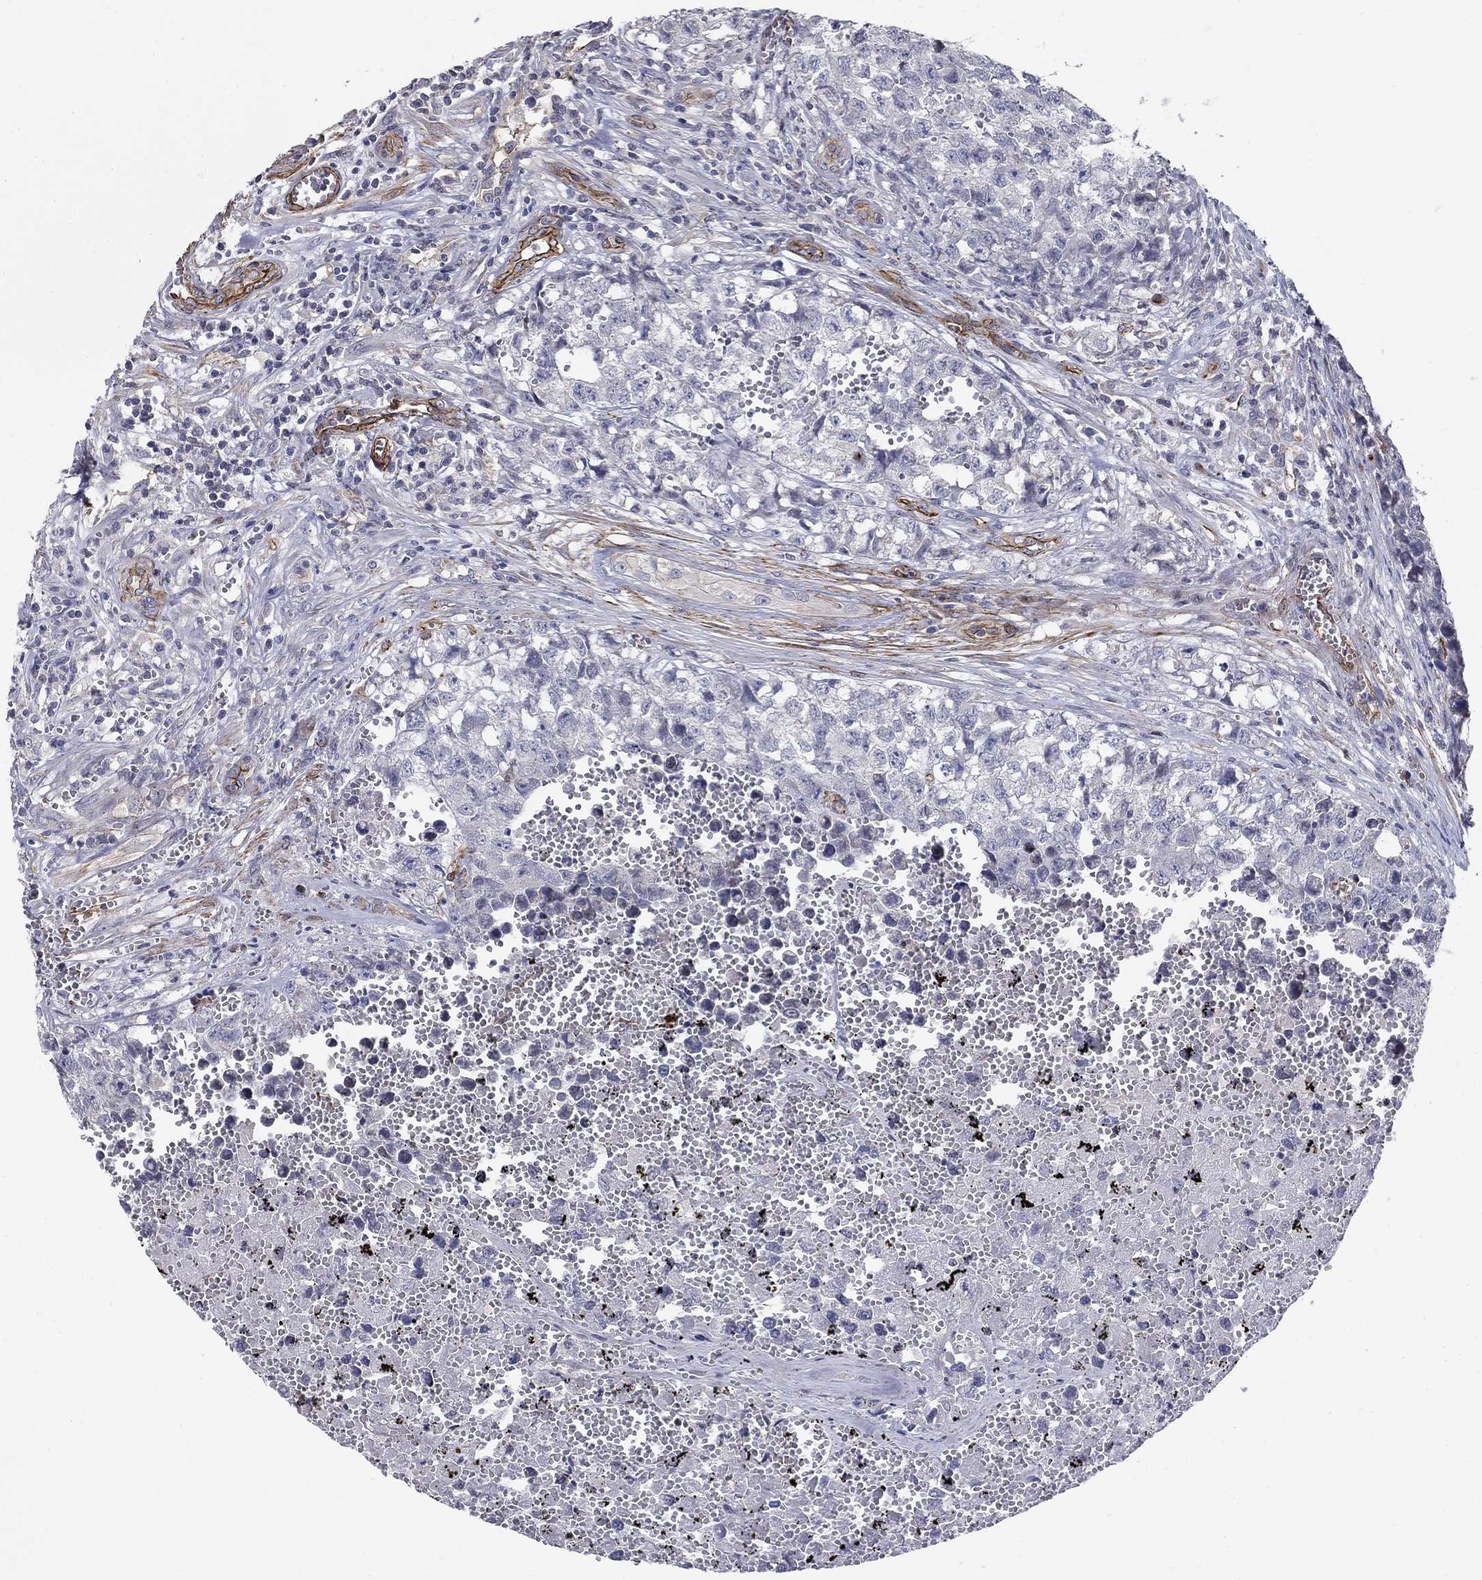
{"staining": {"intensity": "negative", "quantity": "none", "location": "none"}, "tissue": "testis cancer", "cell_type": "Tumor cells", "image_type": "cancer", "snomed": [{"axis": "morphology", "description": "Seminoma, NOS"}, {"axis": "morphology", "description": "Carcinoma, Embryonal, NOS"}, {"axis": "topography", "description": "Testis"}], "caption": "DAB (3,3'-diaminobenzidine) immunohistochemical staining of embryonal carcinoma (testis) displays no significant positivity in tumor cells.", "gene": "SYNC", "patient": {"sex": "male", "age": 22}}